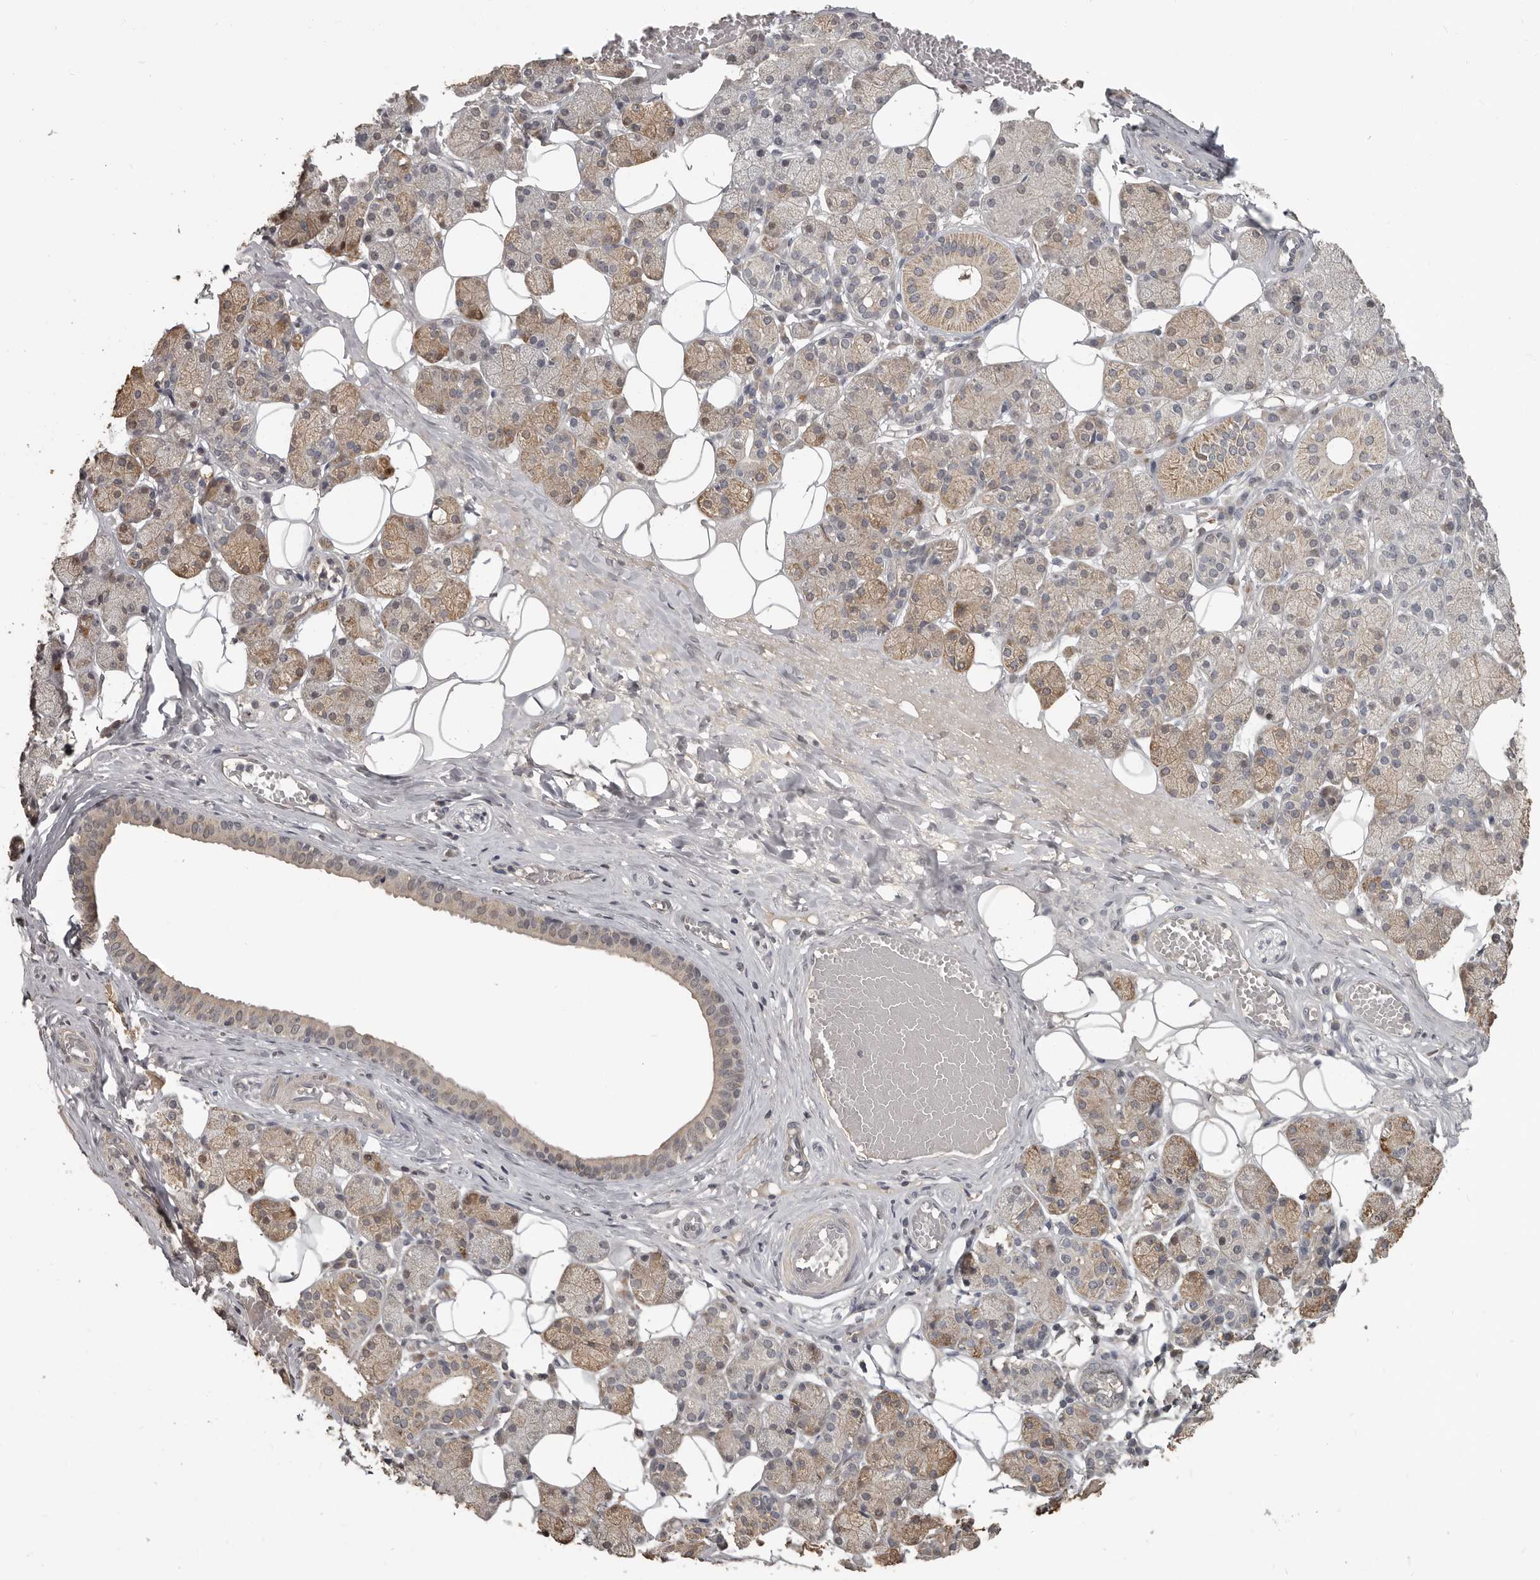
{"staining": {"intensity": "moderate", "quantity": "25%-75%", "location": "cytoplasmic/membranous"}, "tissue": "salivary gland", "cell_type": "Glandular cells", "image_type": "normal", "snomed": [{"axis": "morphology", "description": "Normal tissue, NOS"}, {"axis": "topography", "description": "Salivary gland"}], "caption": "IHC (DAB (3,3'-diaminobenzidine)) staining of unremarkable human salivary gland reveals moderate cytoplasmic/membranous protein staining in about 25%-75% of glandular cells.", "gene": "ZFP14", "patient": {"sex": "female", "age": 33}}